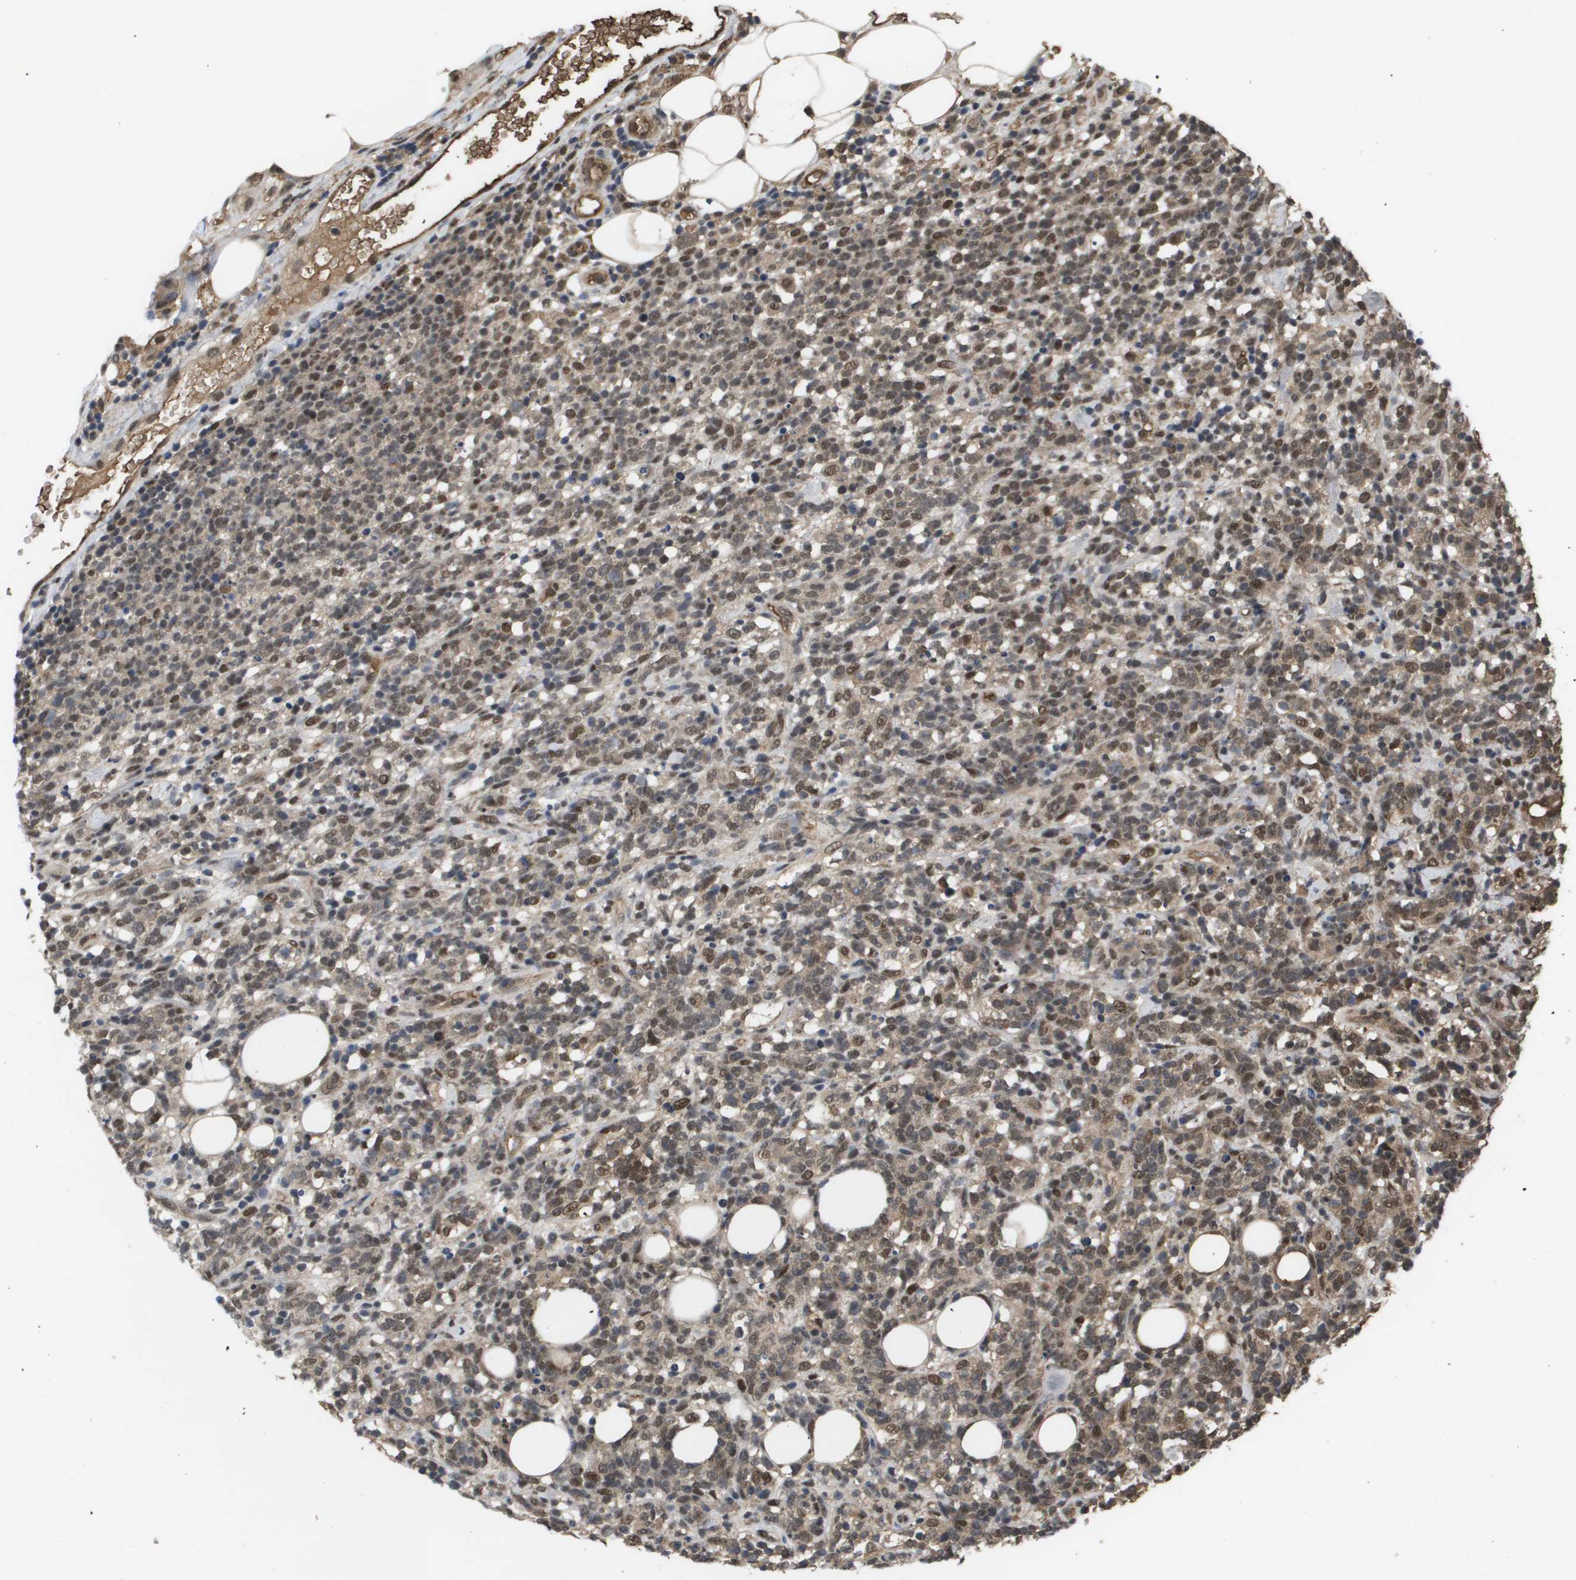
{"staining": {"intensity": "moderate", "quantity": ">75%", "location": "nuclear"}, "tissue": "lymphoma", "cell_type": "Tumor cells", "image_type": "cancer", "snomed": [{"axis": "morphology", "description": "Malignant lymphoma, non-Hodgkin's type, High grade"}, {"axis": "topography", "description": "Lymph node"}], "caption": "This micrograph demonstrates lymphoma stained with immunohistochemistry to label a protein in brown. The nuclear of tumor cells show moderate positivity for the protein. Nuclei are counter-stained blue.", "gene": "AMBRA1", "patient": {"sex": "female", "age": 73}}